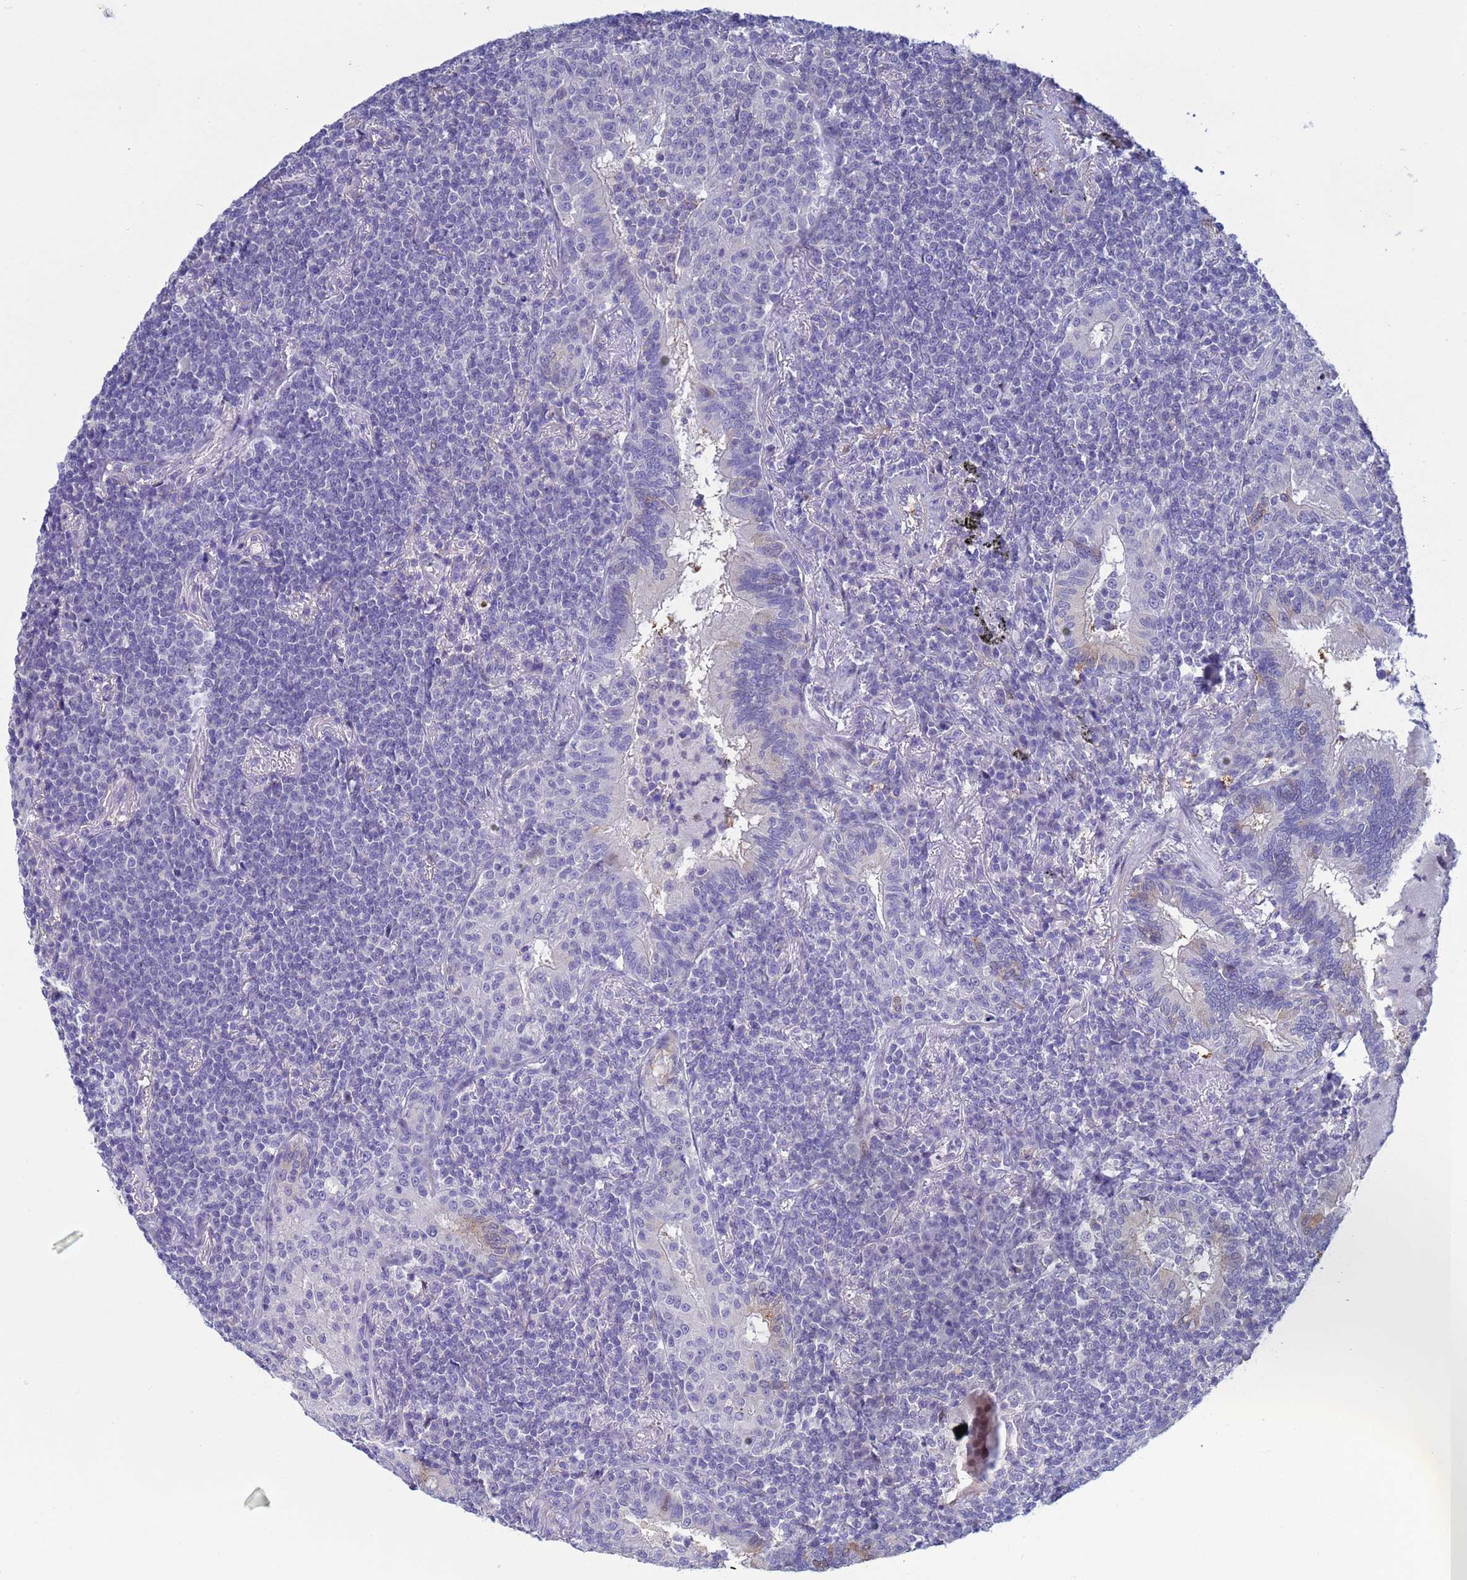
{"staining": {"intensity": "negative", "quantity": "none", "location": "none"}, "tissue": "lymphoma", "cell_type": "Tumor cells", "image_type": "cancer", "snomed": [{"axis": "morphology", "description": "Malignant lymphoma, non-Hodgkin's type, Low grade"}, {"axis": "topography", "description": "Lung"}], "caption": "A histopathology image of low-grade malignant lymphoma, non-Hodgkin's type stained for a protein demonstrates no brown staining in tumor cells.", "gene": "PPP6R1", "patient": {"sex": "female", "age": 71}}